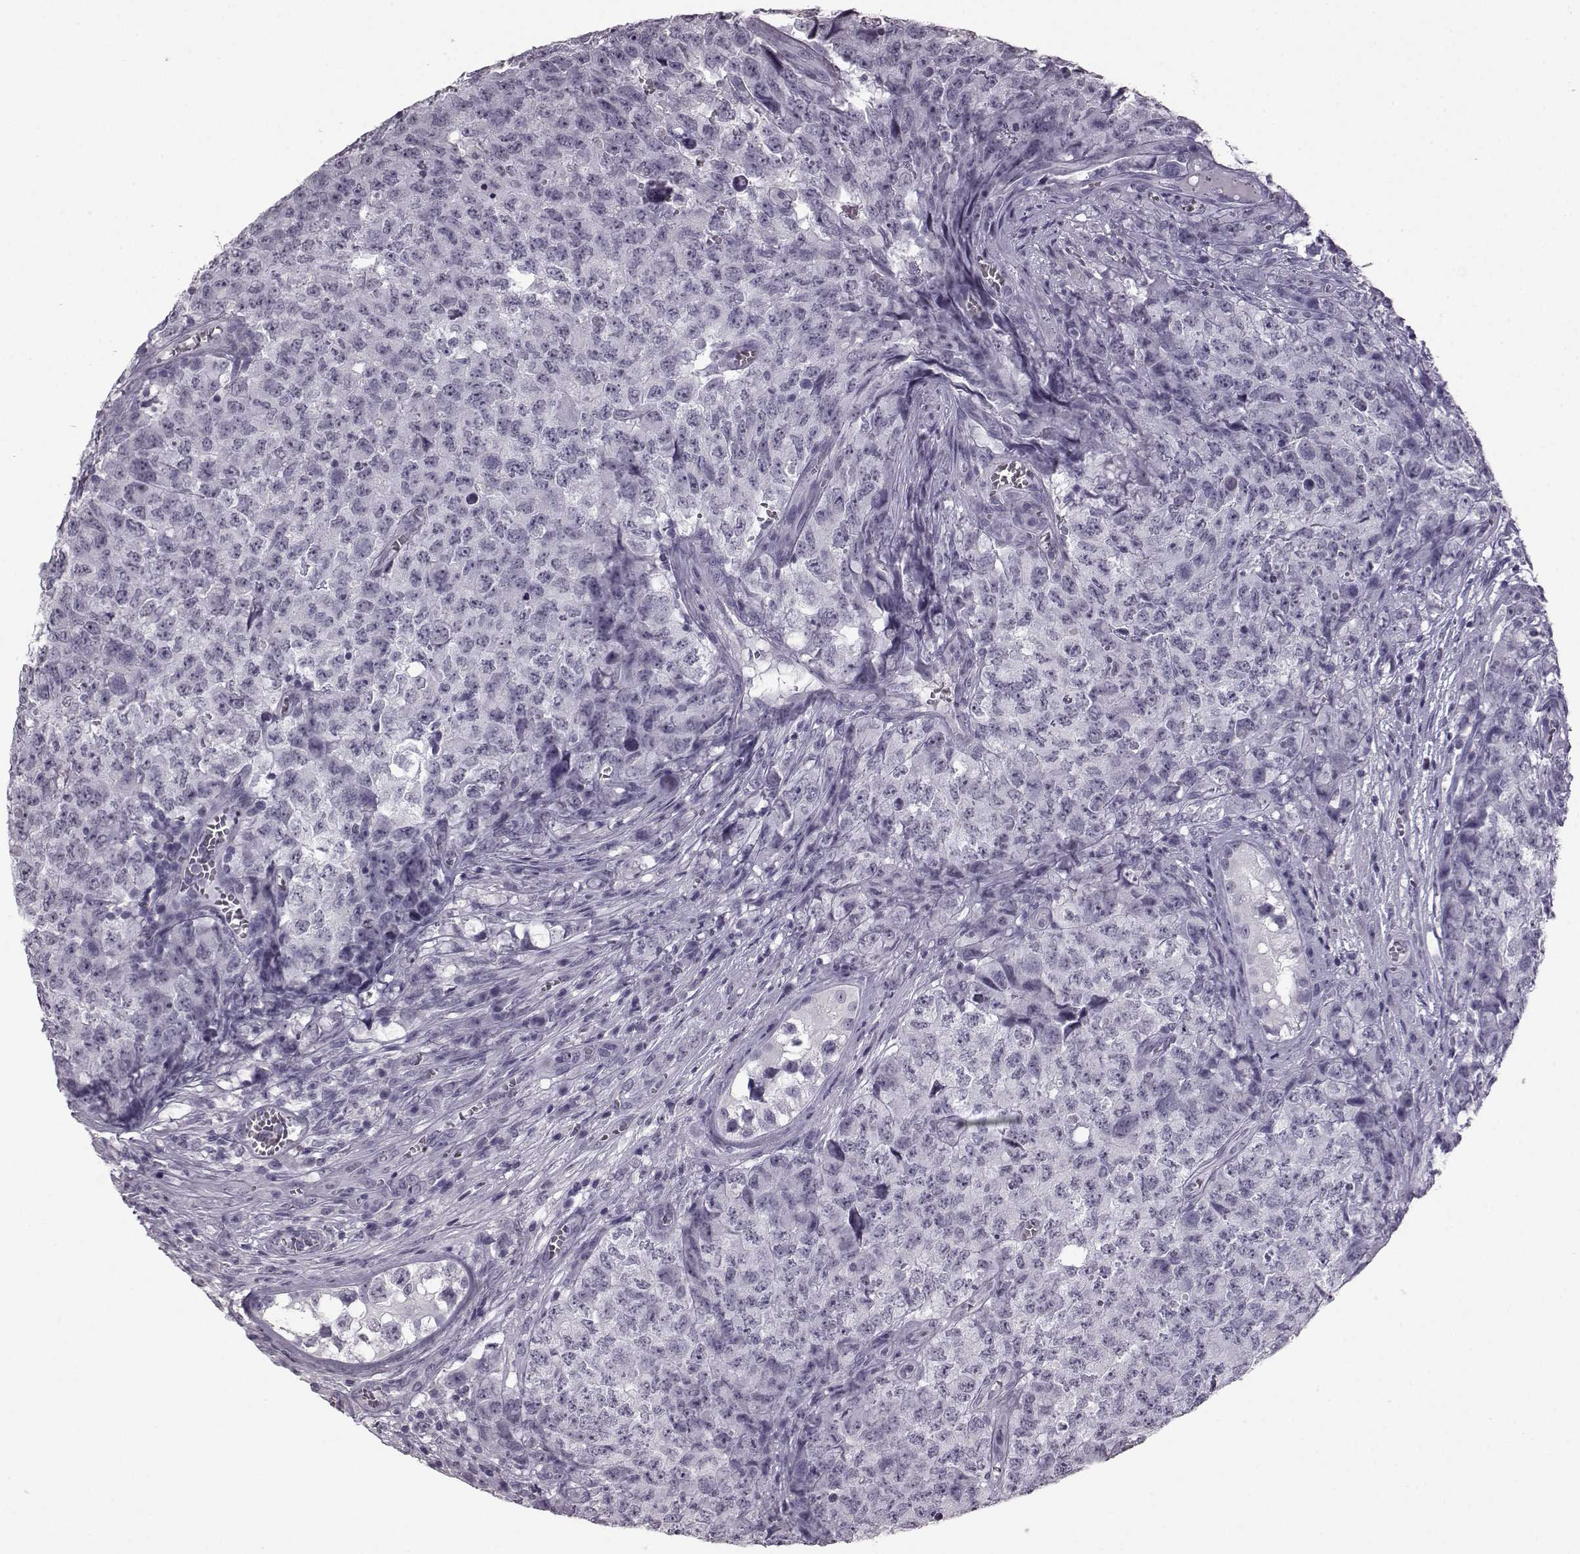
{"staining": {"intensity": "negative", "quantity": "none", "location": "none"}, "tissue": "testis cancer", "cell_type": "Tumor cells", "image_type": "cancer", "snomed": [{"axis": "morphology", "description": "Carcinoma, Embryonal, NOS"}, {"axis": "topography", "description": "Testis"}], "caption": "Tumor cells show no significant staining in embryonal carcinoma (testis).", "gene": "AIPL1", "patient": {"sex": "male", "age": 23}}